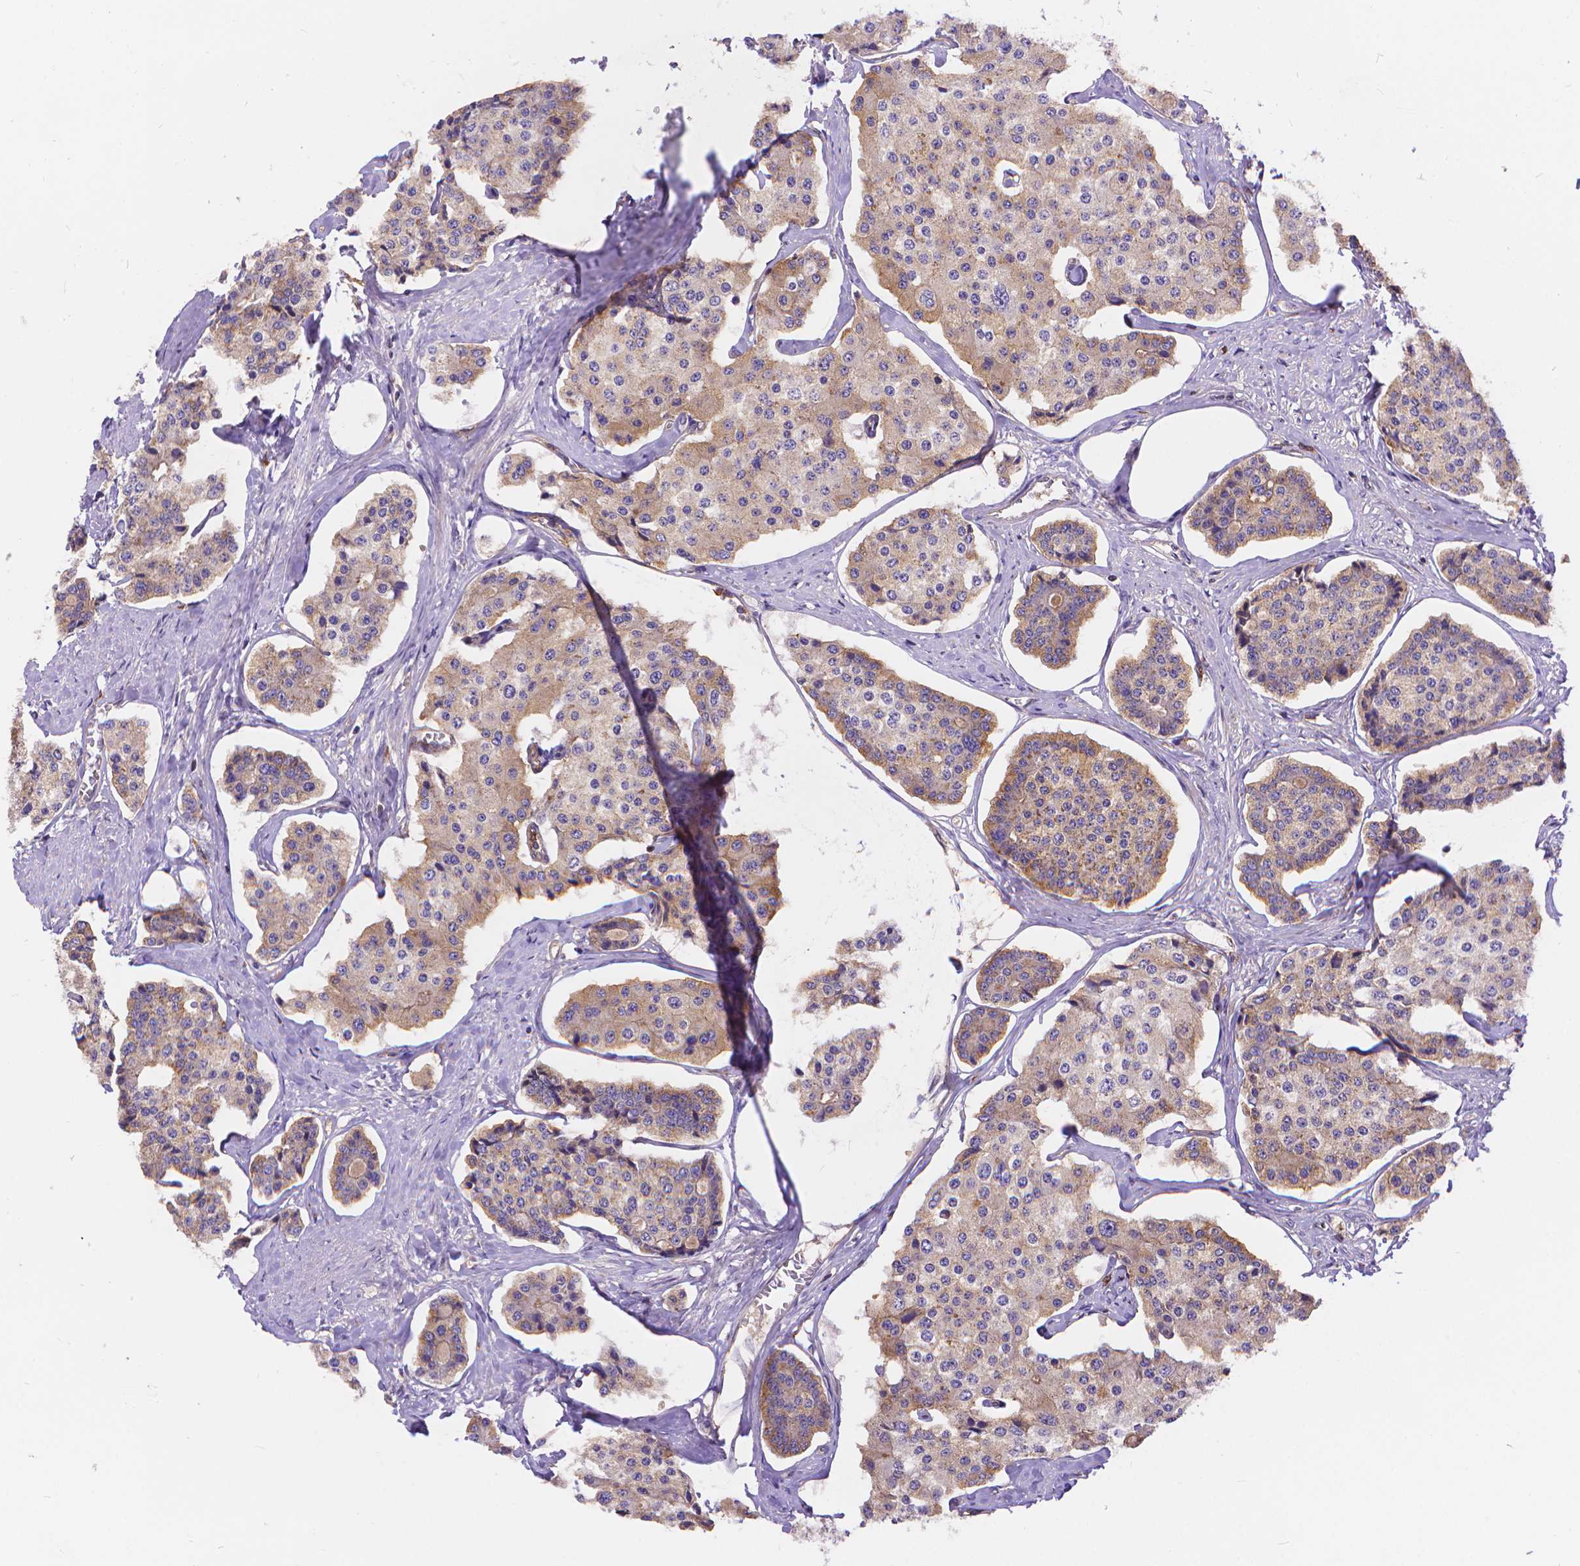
{"staining": {"intensity": "weak", "quantity": "25%-75%", "location": "cytoplasmic/membranous"}, "tissue": "carcinoid", "cell_type": "Tumor cells", "image_type": "cancer", "snomed": [{"axis": "morphology", "description": "Carcinoid, malignant, NOS"}, {"axis": "topography", "description": "Small intestine"}], "caption": "Human malignant carcinoid stained with a protein marker demonstrates weak staining in tumor cells.", "gene": "ARAP1", "patient": {"sex": "female", "age": 65}}